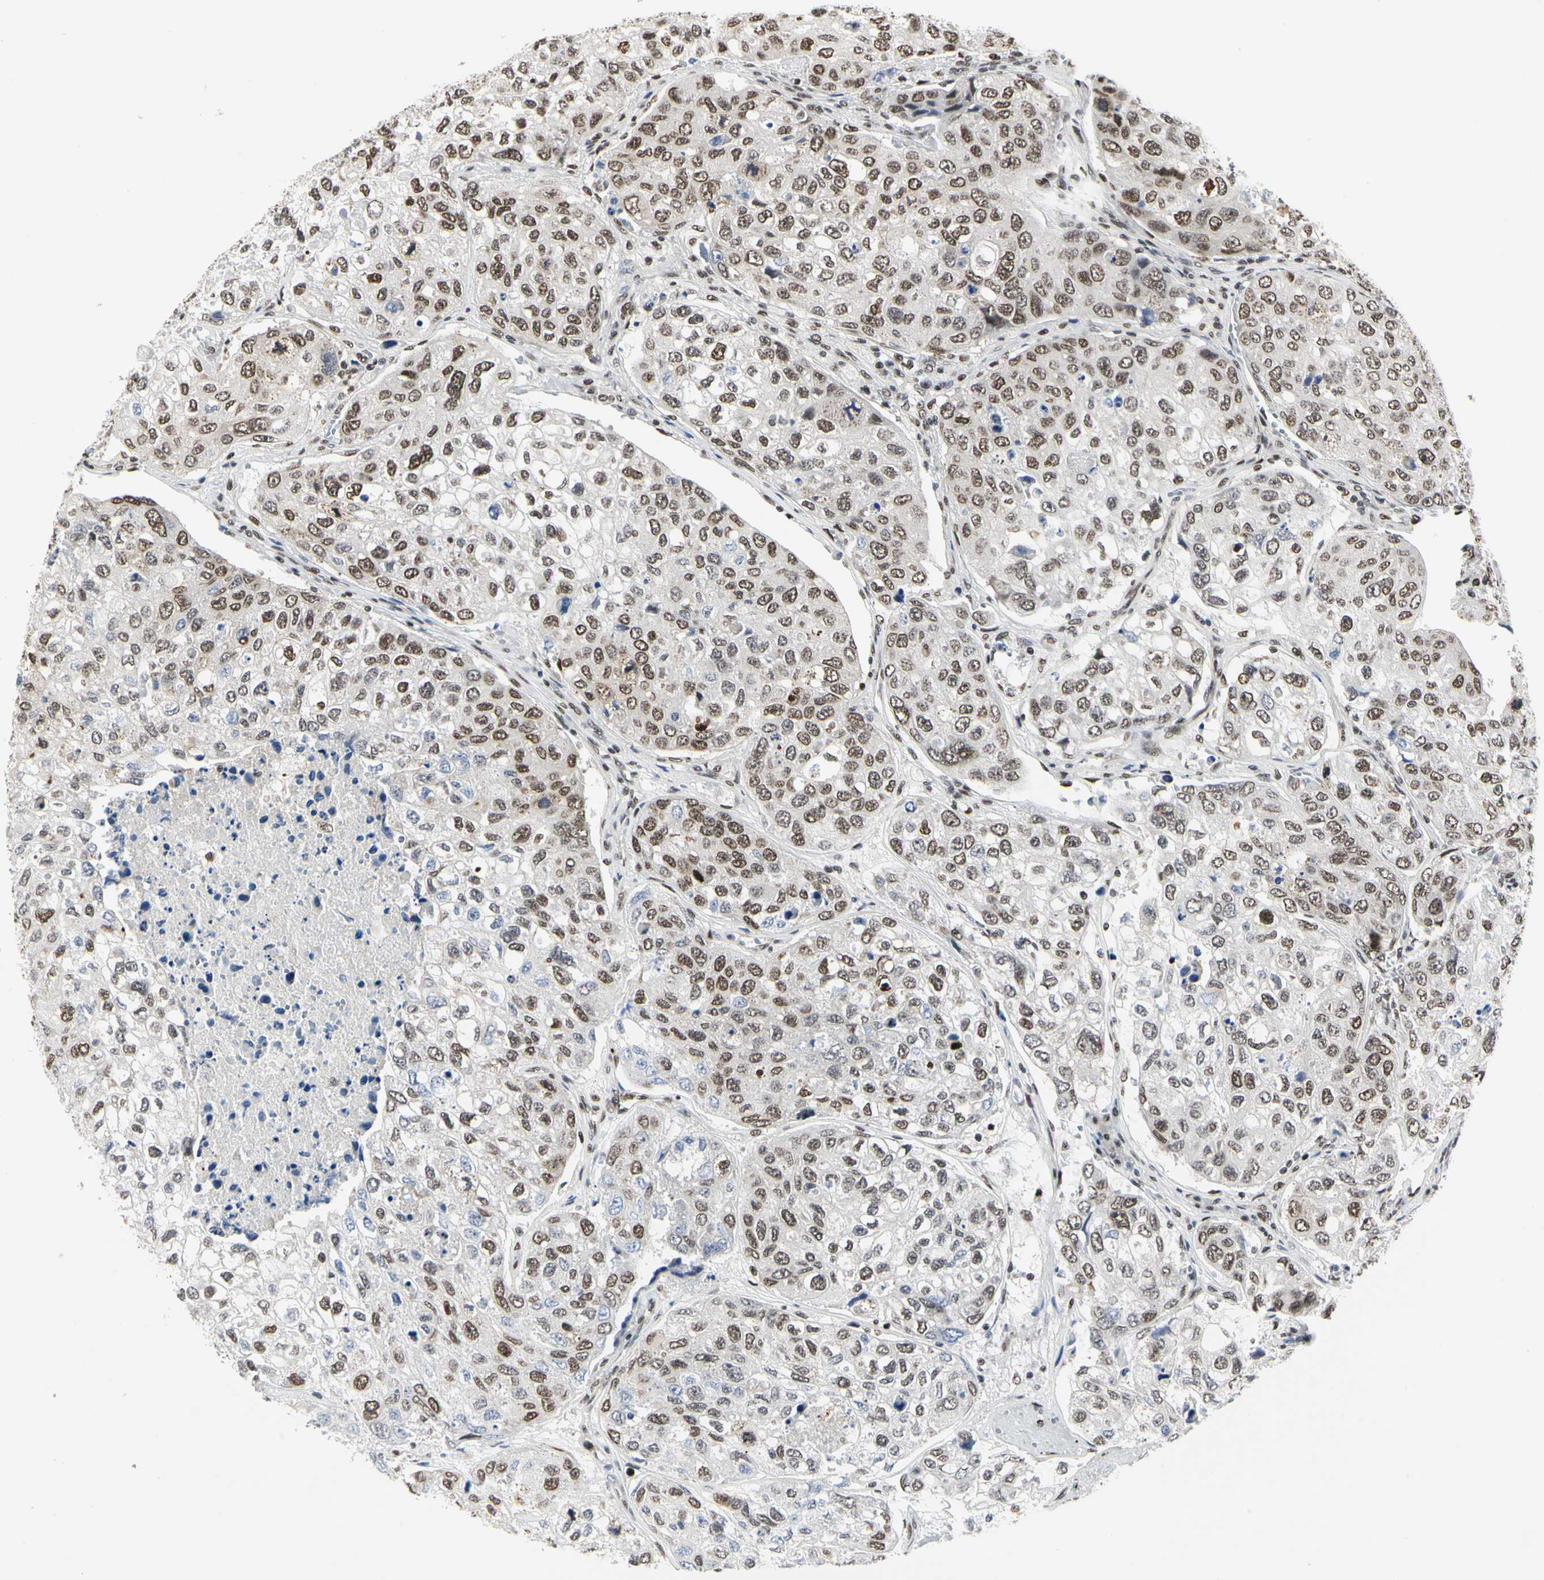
{"staining": {"intensity": "moderate", "quantity": ">75%", "location": "nuclear"}, "tissue": "urothelial cancer", "cell_type": "Tumor cells", "image_type": "cancer", "snomed": [{"axis": "morphology", "description": "Urothelial carcinoma, High grade"}, {"axis": "topography", "description": "Lymph node"}, {"axis": "topography", "description": "Urinary bladder"}], "caption": "Protein analysis of urothelial cancer tissue shows moderate nuclear expression in approximately >75% of tumor cells. (Stains: DAB in brown, nuclei in blue, Microscopy: brightfield microscopy at high magnification).", "gene": "PRMT3", "patient": {"sex": "male", "age": 51}}